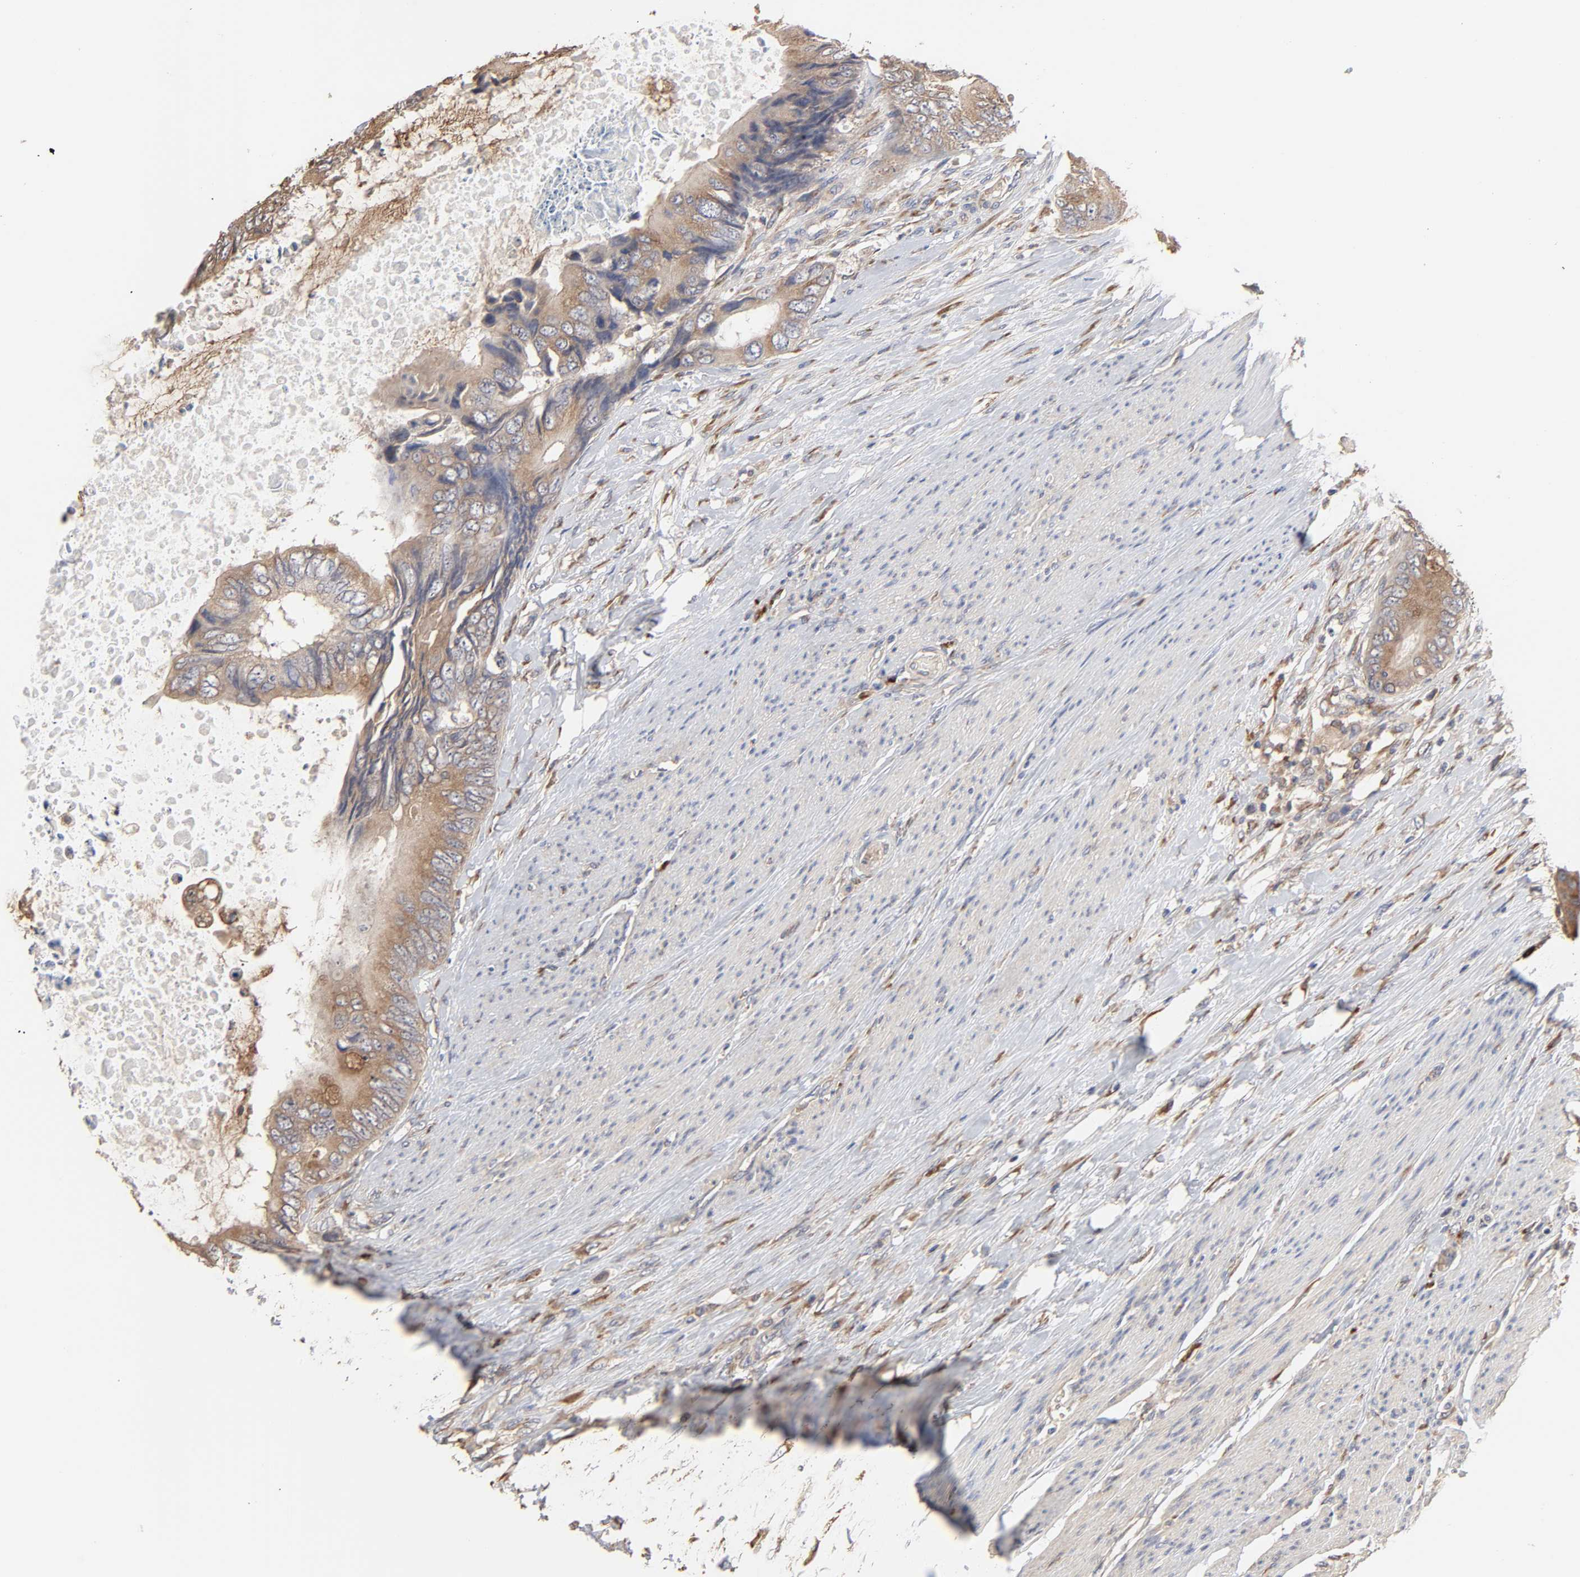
{"staining": {"intensity": "moderate", "quantity": ">75%", "location": "cytoplasmic/membranous"}, "tissue": "colorectal cancer", "cell_type": "Tumor cells", "image_type": "cancer", "snomed": [{"axis": "morphology", "description": "Adenocarcinoma, NOS"}, {"axis": "topography", "description": "Rectum"}], "caption": "Immunohistochemistry image of neoplastic tissue: colorectal cancer (adenocarcinoma) stained using immunohistochemistry (IHC) shows medium levels of moderate protein expression localized specifically in the cytoplasmic/membranous of tumor cells, appearing as a cytoplasmic/membranous brown color.", "gene": "EIF4G2", "patient": {"sex": "female", "age": 77}}